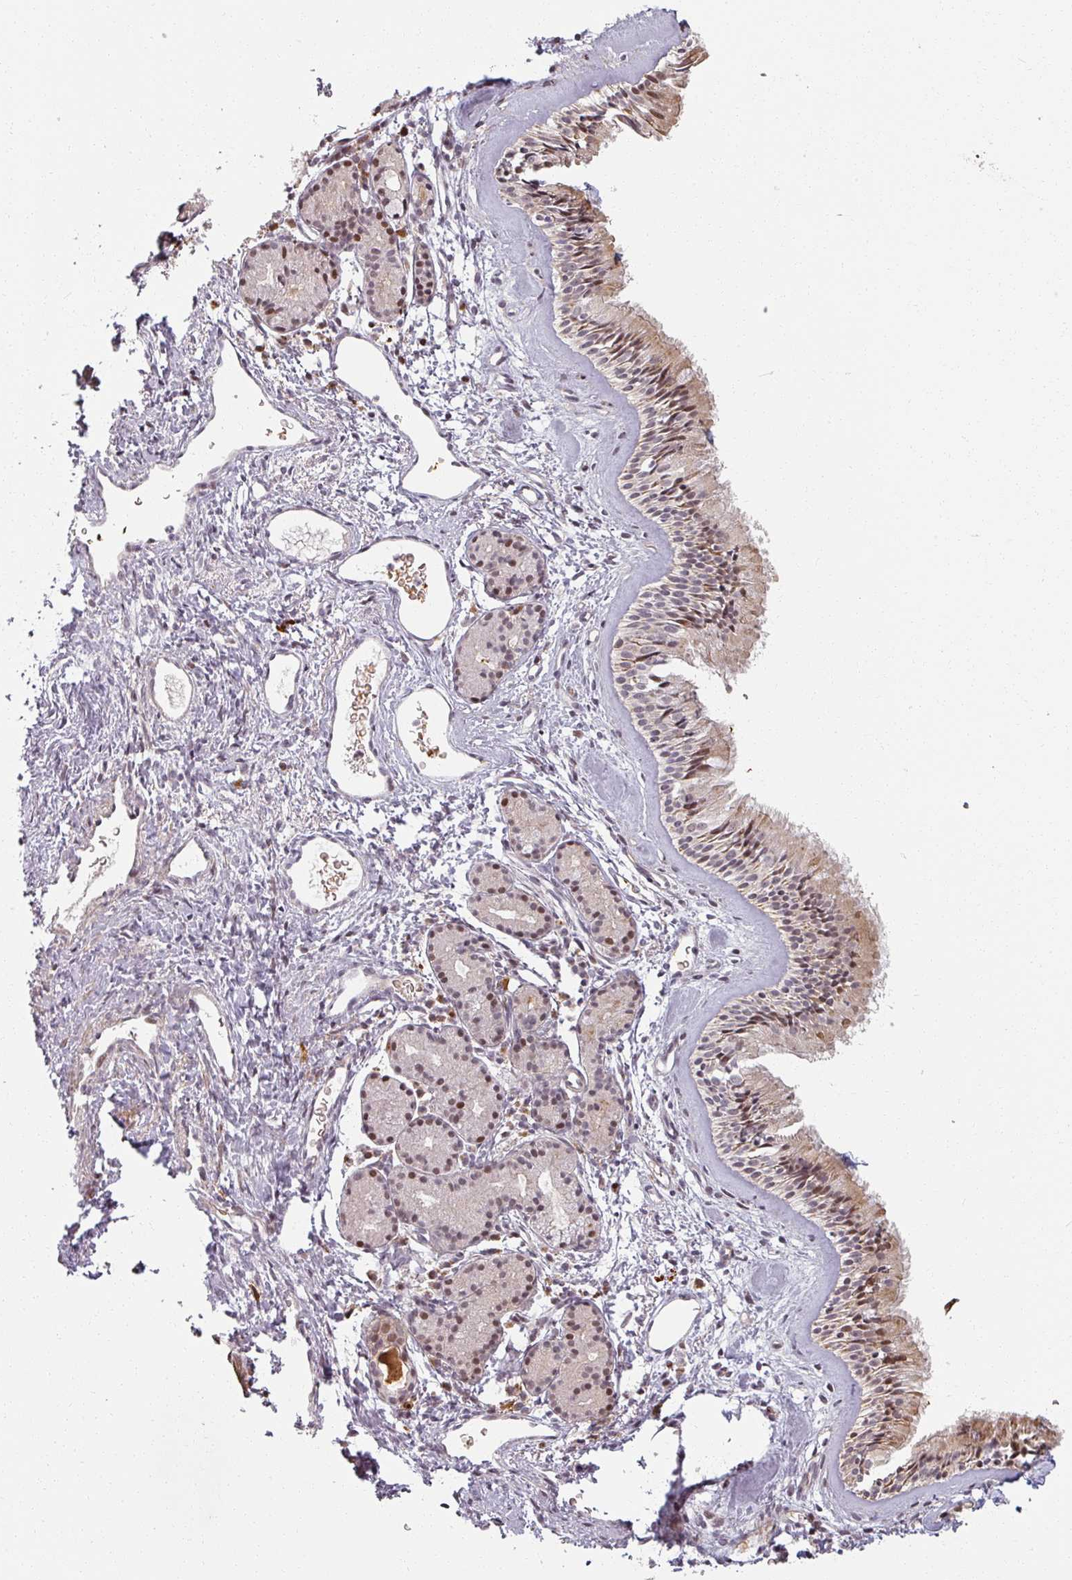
{"staining": {"intensity": "moderate", "quantity": "25%-75%", "location": "cytoplasmic/membranous"}, "tissue": "nasopharynx", "cell_type": "Respiratory epithelial cells", "image_type": "normal", "snomed": [{"axis": "morphology", "description": "Normal tissue, NOS"}, {"axis": "topography", "description": "Nasopharynx"}], "caption": "The photomicrograph exhibits staining of normal nasopharynx, revealing moderate cytoplasmic/membranous protein expression (brown color) within respiratory epithelial cells. The staining was performed using DAB to visualize the protein expression in brown, while the nuclei were stained in blue with hematoxylin (Magnification: 20x).", "gene": "MED19", "patient": {"sex": "male", "age": 82}}